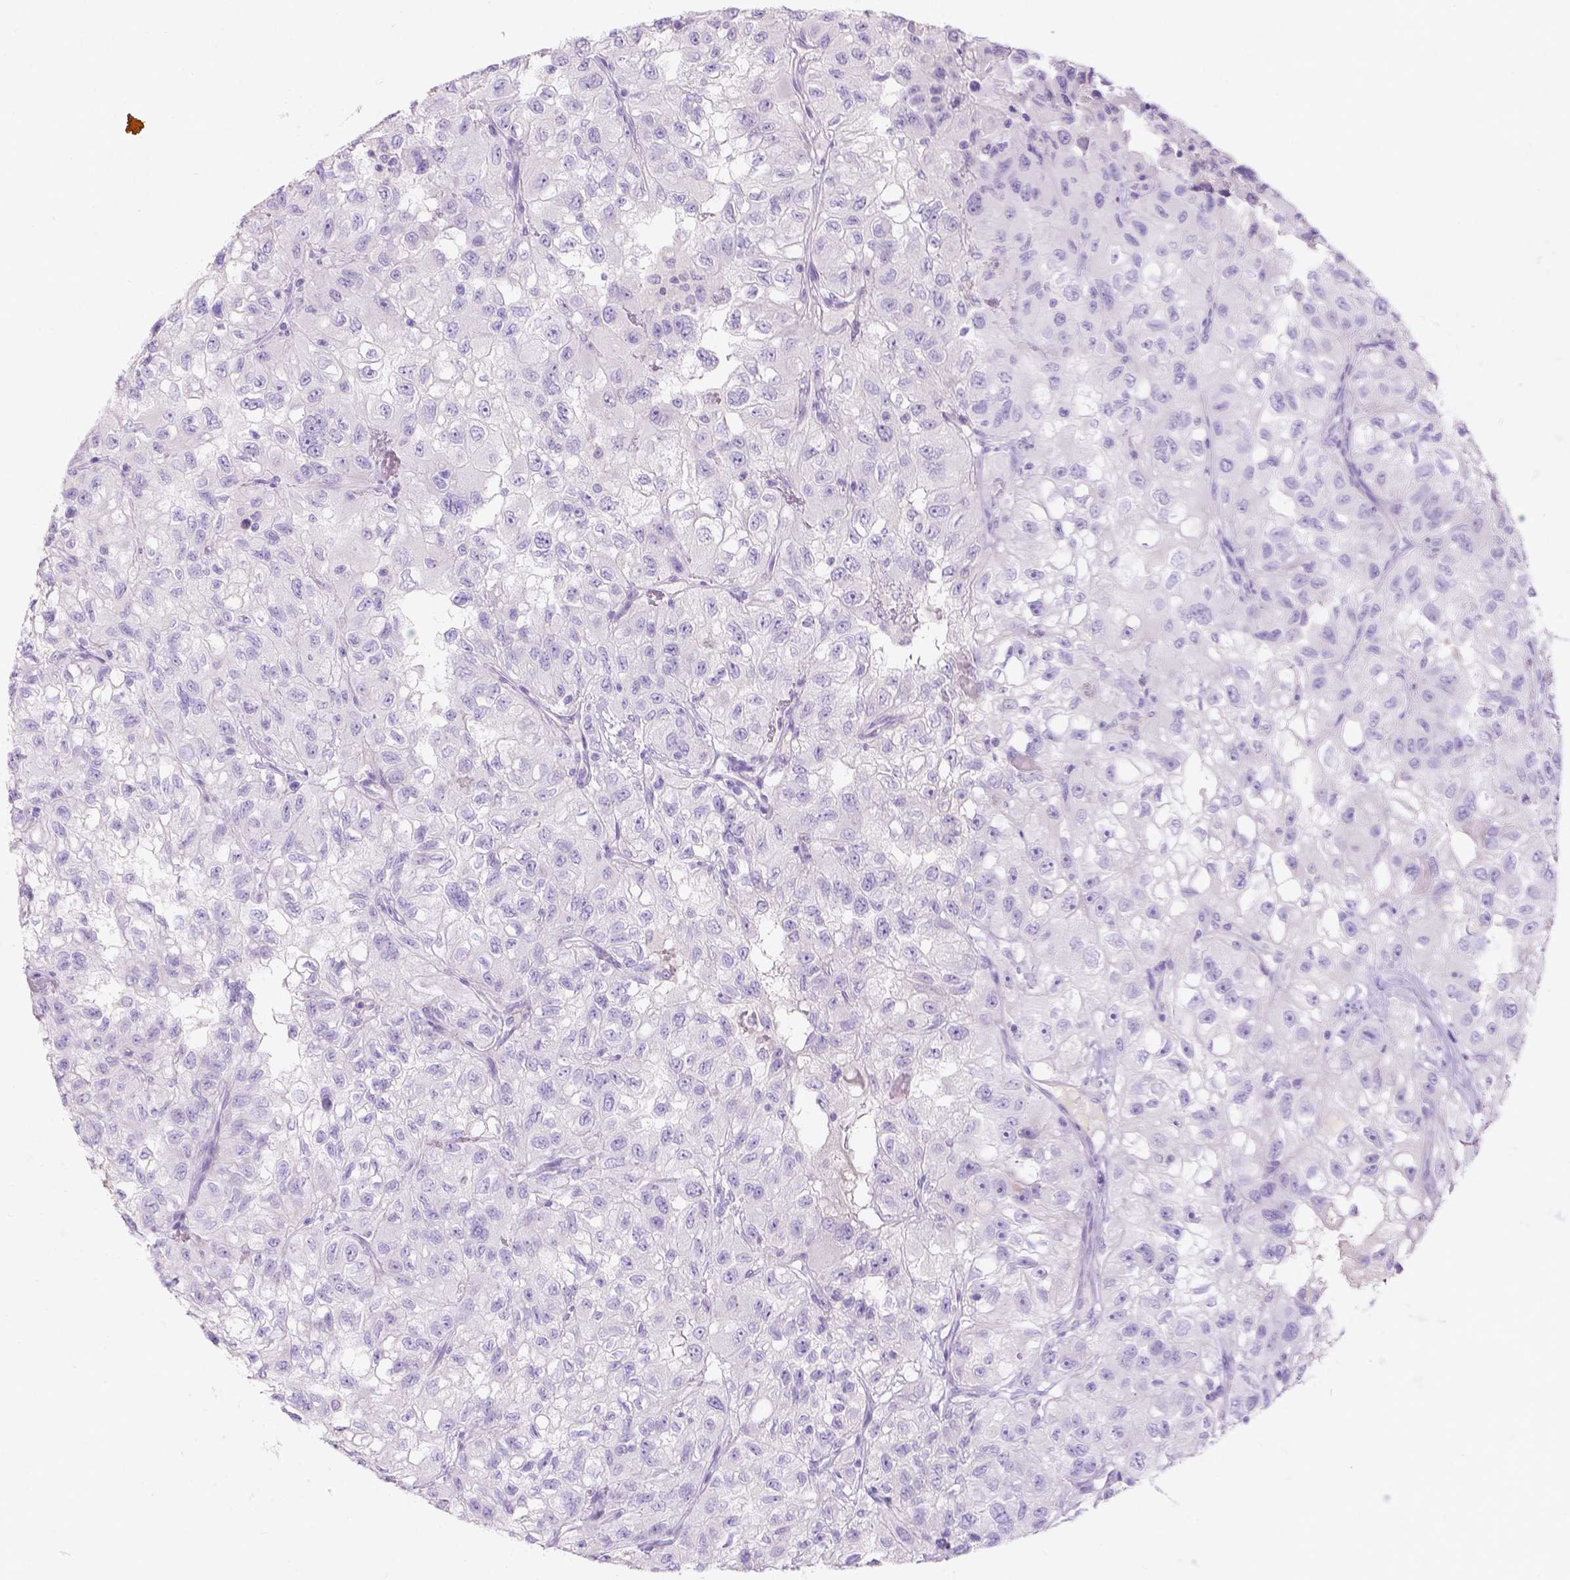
{"staining": {"intensity": "negative", "quantity": "none", "location": "none"}, "tissue": "renal cancer", "cell_type": "Tumor cells", "image_type": "cancer", "snomed": [{"axis": "morphology", "description": "Adenocarcinoma, NOS"}, {"axis": "topography", "description": "Kidney"}], "caption": "The immunohistochemistry (IHC) micrograph has no significant staining in tumor cells of adenocarcinoma (renal) tissue. (Brightfield microscopy of DAB IHC at high magnification).", "gene": "GAL3ST2", "patient": {"sex": "male", "age": 64}}